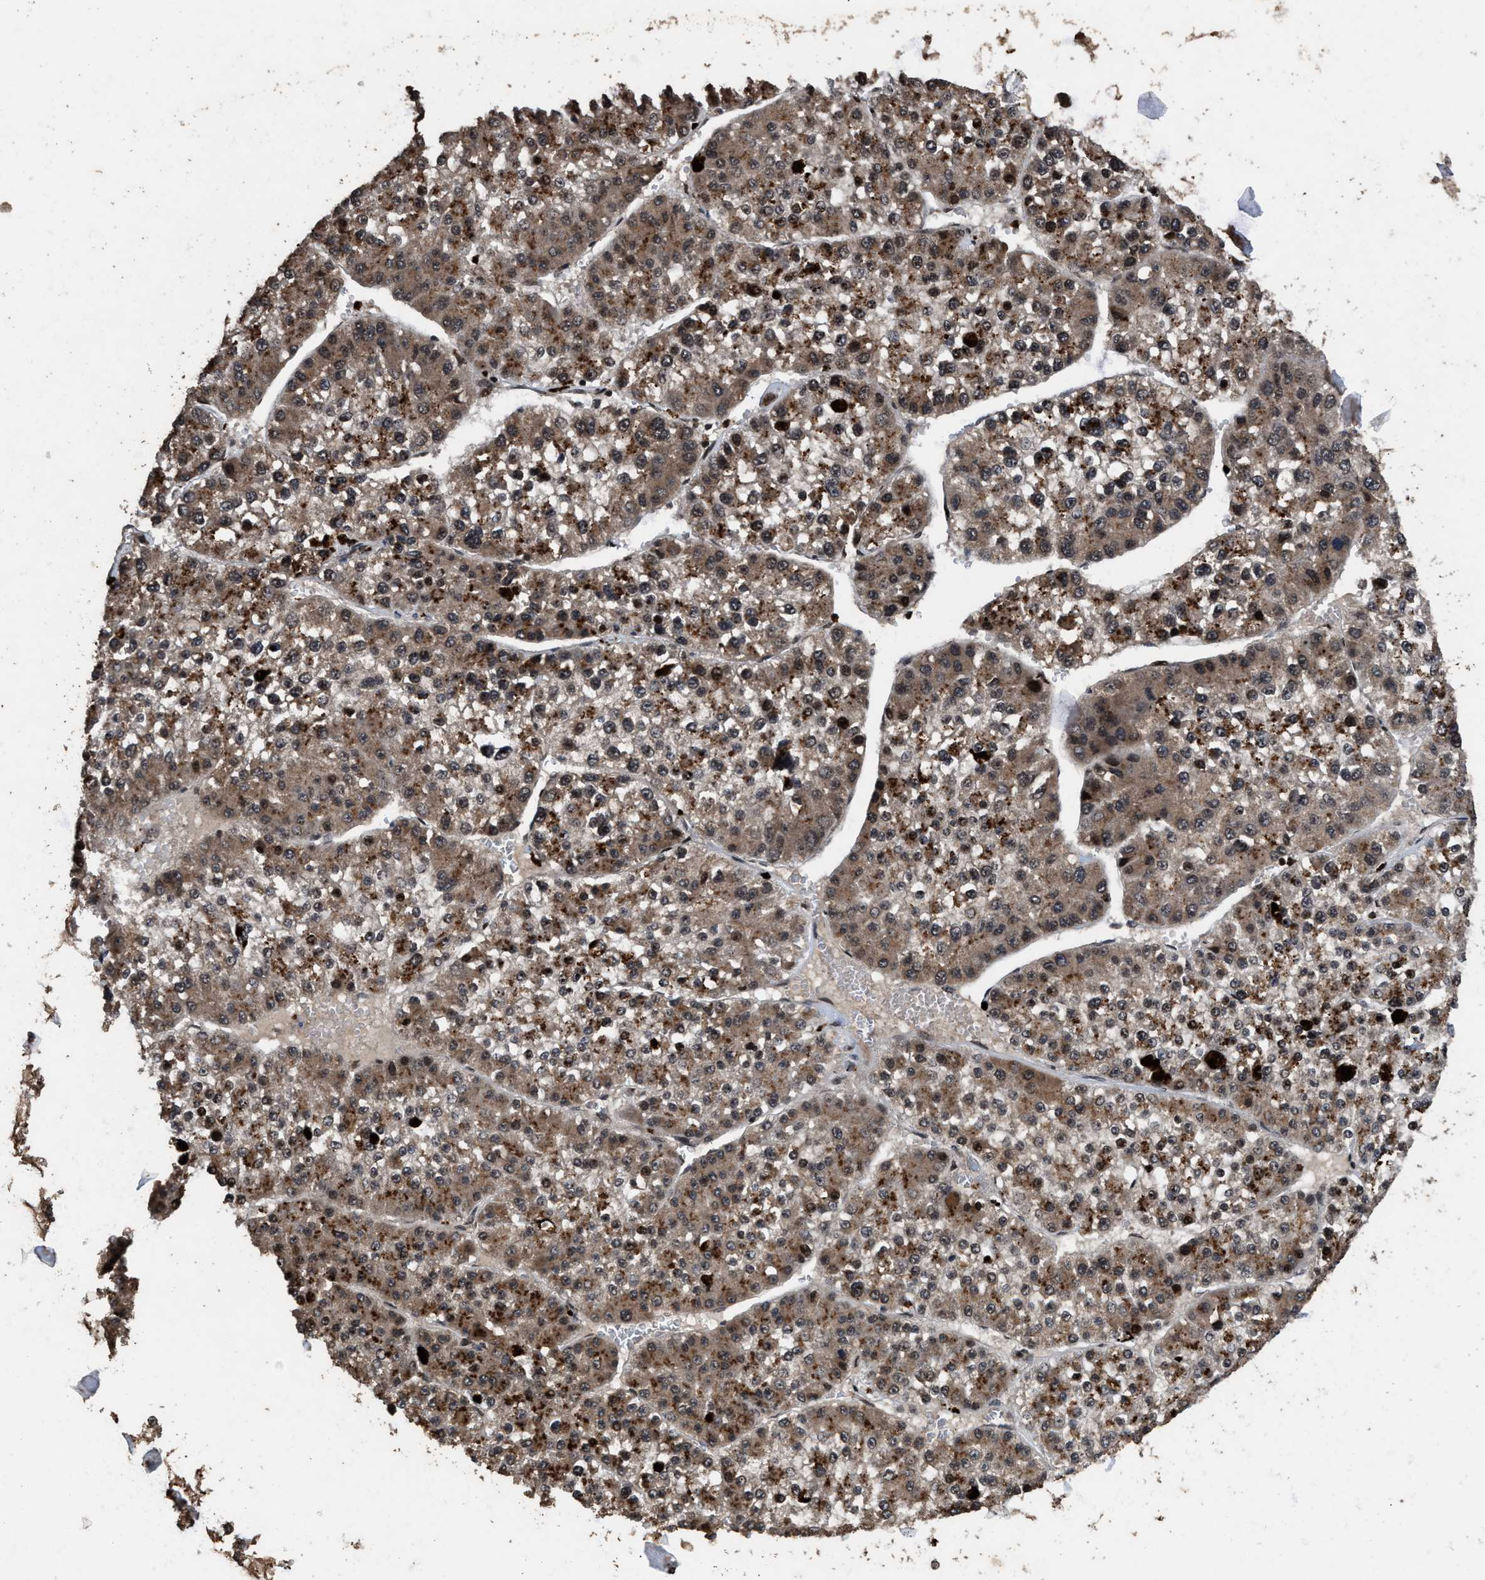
{"staining": {"intensity": "moderate", "quantity": ">75%", "location": "cytoplasmic/membranous"}, "tissue": "liver cancer", "cell_type": "Tumor cells", "image_type": "cancer", "snomed": [{"axis": "morphology", "description": "Carcinoma, Hepatocellular, NOS"}, {"axis": "topography", "description": "Liver"}], "caption": "Liver hepatocellular carcinoma was stained to show a protein in brown. There is medium levels of moderate cytoplasmic/membranous positivity in about >75% of tumor cells. (DAB IHC, brown staining for protein, blue staining for nuclei).", "gene": "HAUS6", "patient": {"sex": "female", "age": 73}}